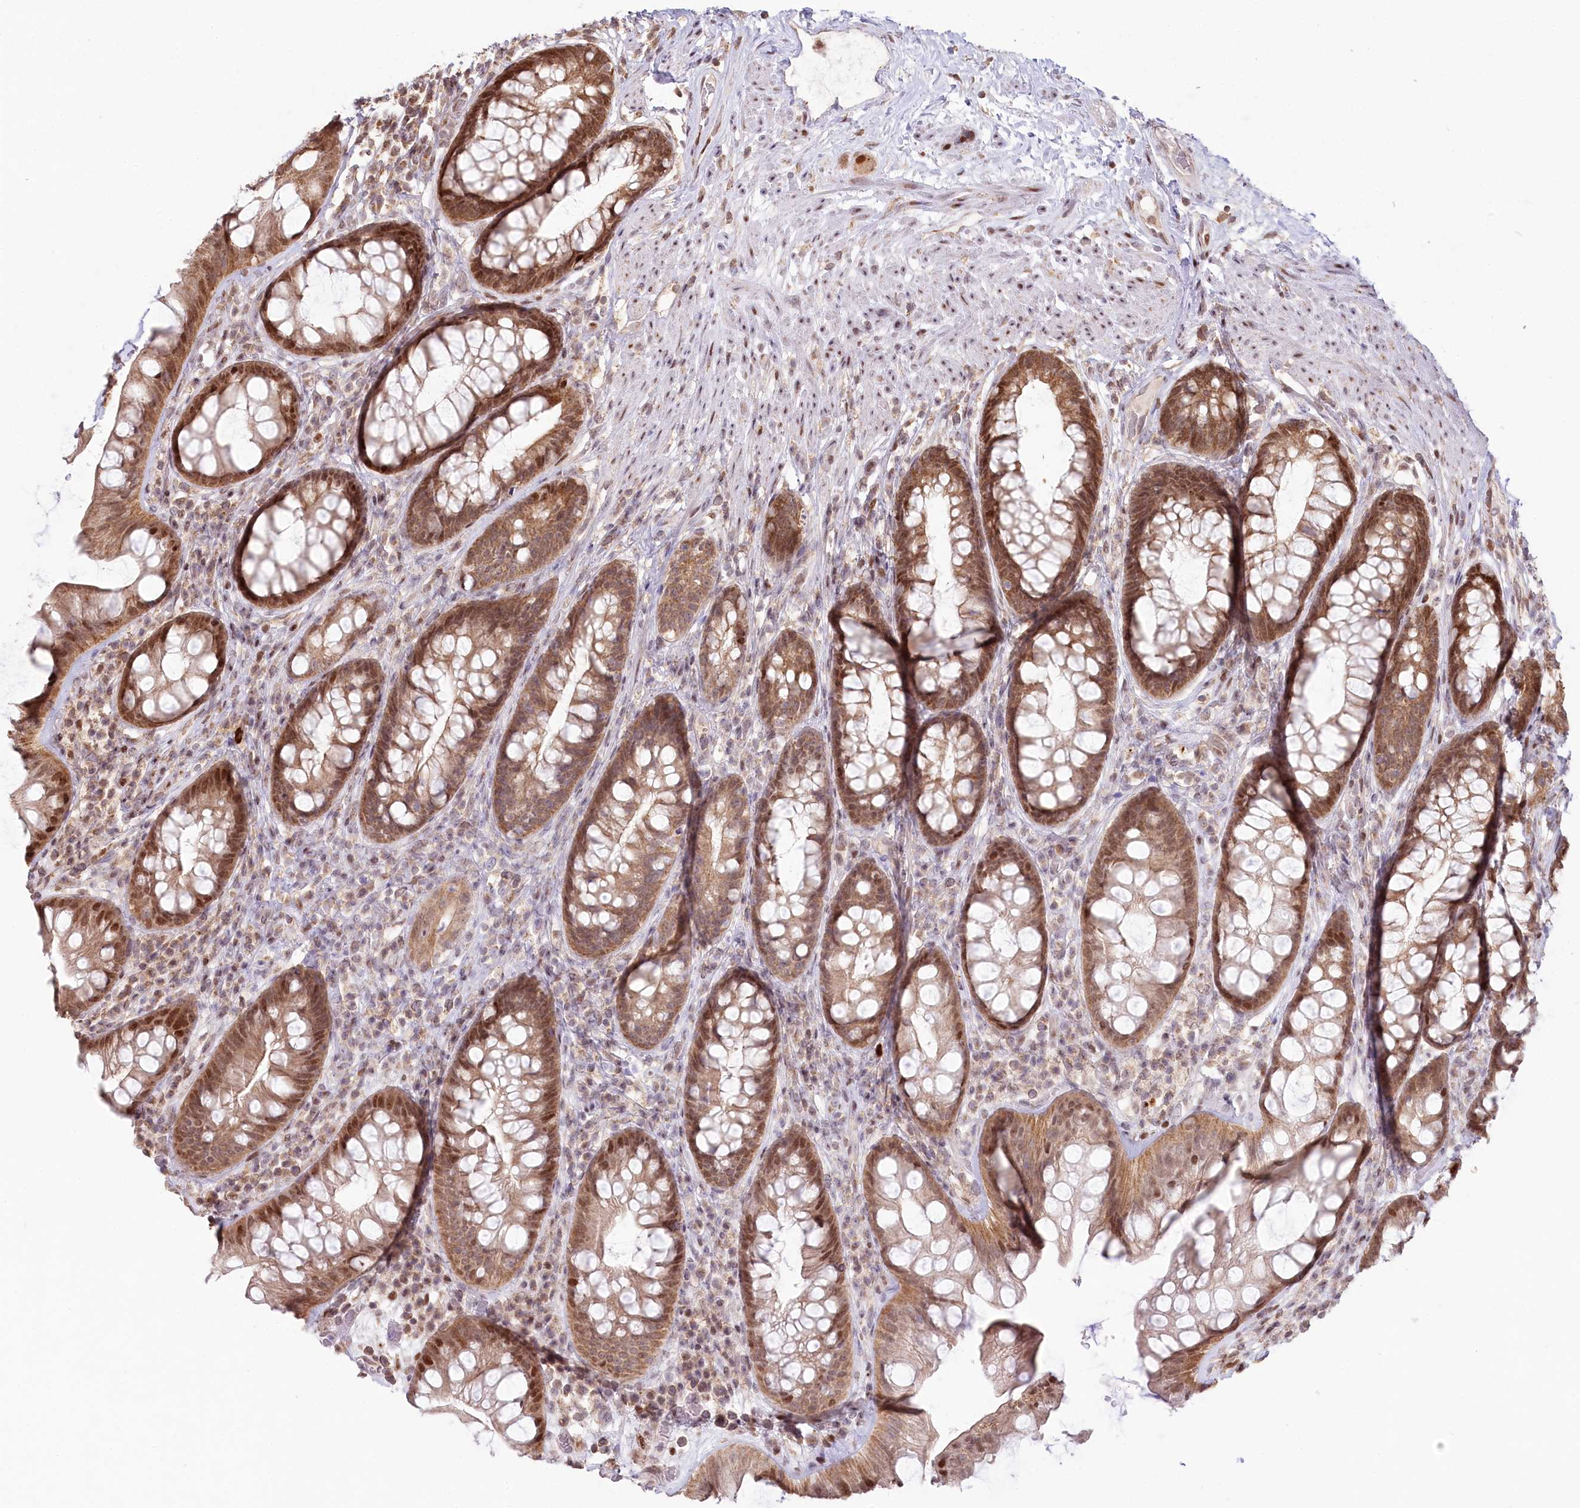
{"staining": {"intensity": "moderate", "quantity": ">75%", "location": "cytoplasmic/membranous,nuclear"}, "tissue": "rectum", "cell_type": "Glandular cells", "image_type": "normal", "snomed": [{"axis": "morphology", "description": "Normal tissue, NOS"}, {"axis": "topography", "description": "Rectum"}], "caption": "A medium amount of moderate cytoplasmic/membranous,nuclear positivity is appreciated in about >75% of glandular cells in unremarkable rectum. Nuclei are stained in blue.", "gene": "PYURF", "patient": {"sex": "male", "age": 74}}